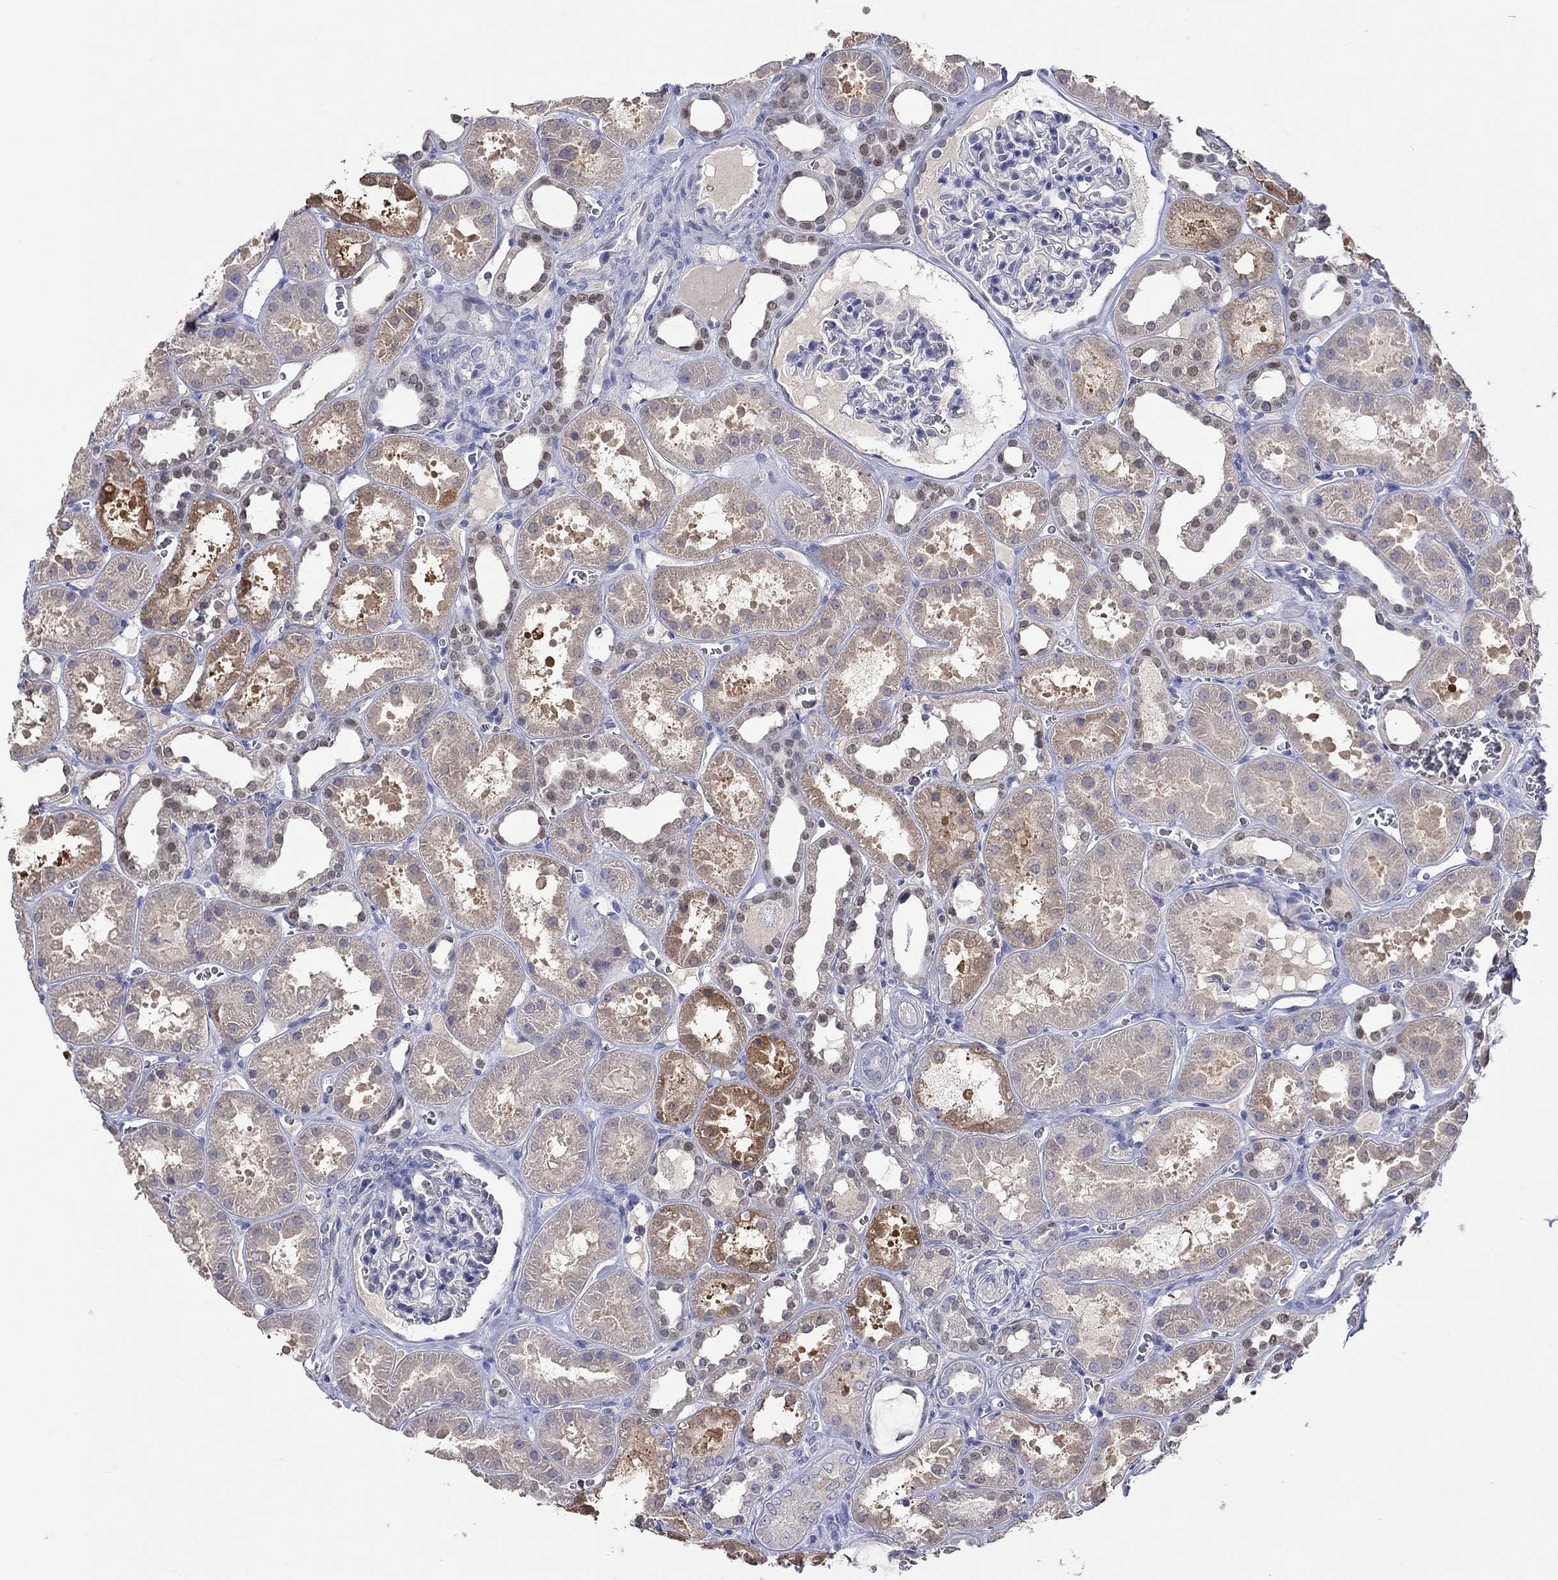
{"staining": {"intensity": "negative", "quantity": "none", "location": "none"}, "tissue": "kidney", "cell_type": "Cells in glomeruli", "image_type": "normal", "snomed": [{"axis": "morphology", "description": "Normal tissue, NOS"}, {"axis": "topography", "description": "Kidney"}], "caption": "Immunohistochemistry (IHC) micrograph of normal human kidney stained for a protein (brown), which demonstrates no staining in cells in glomeruli.", "gene": "LRFN4", "patient": {"sex": "female", "age": 41}}